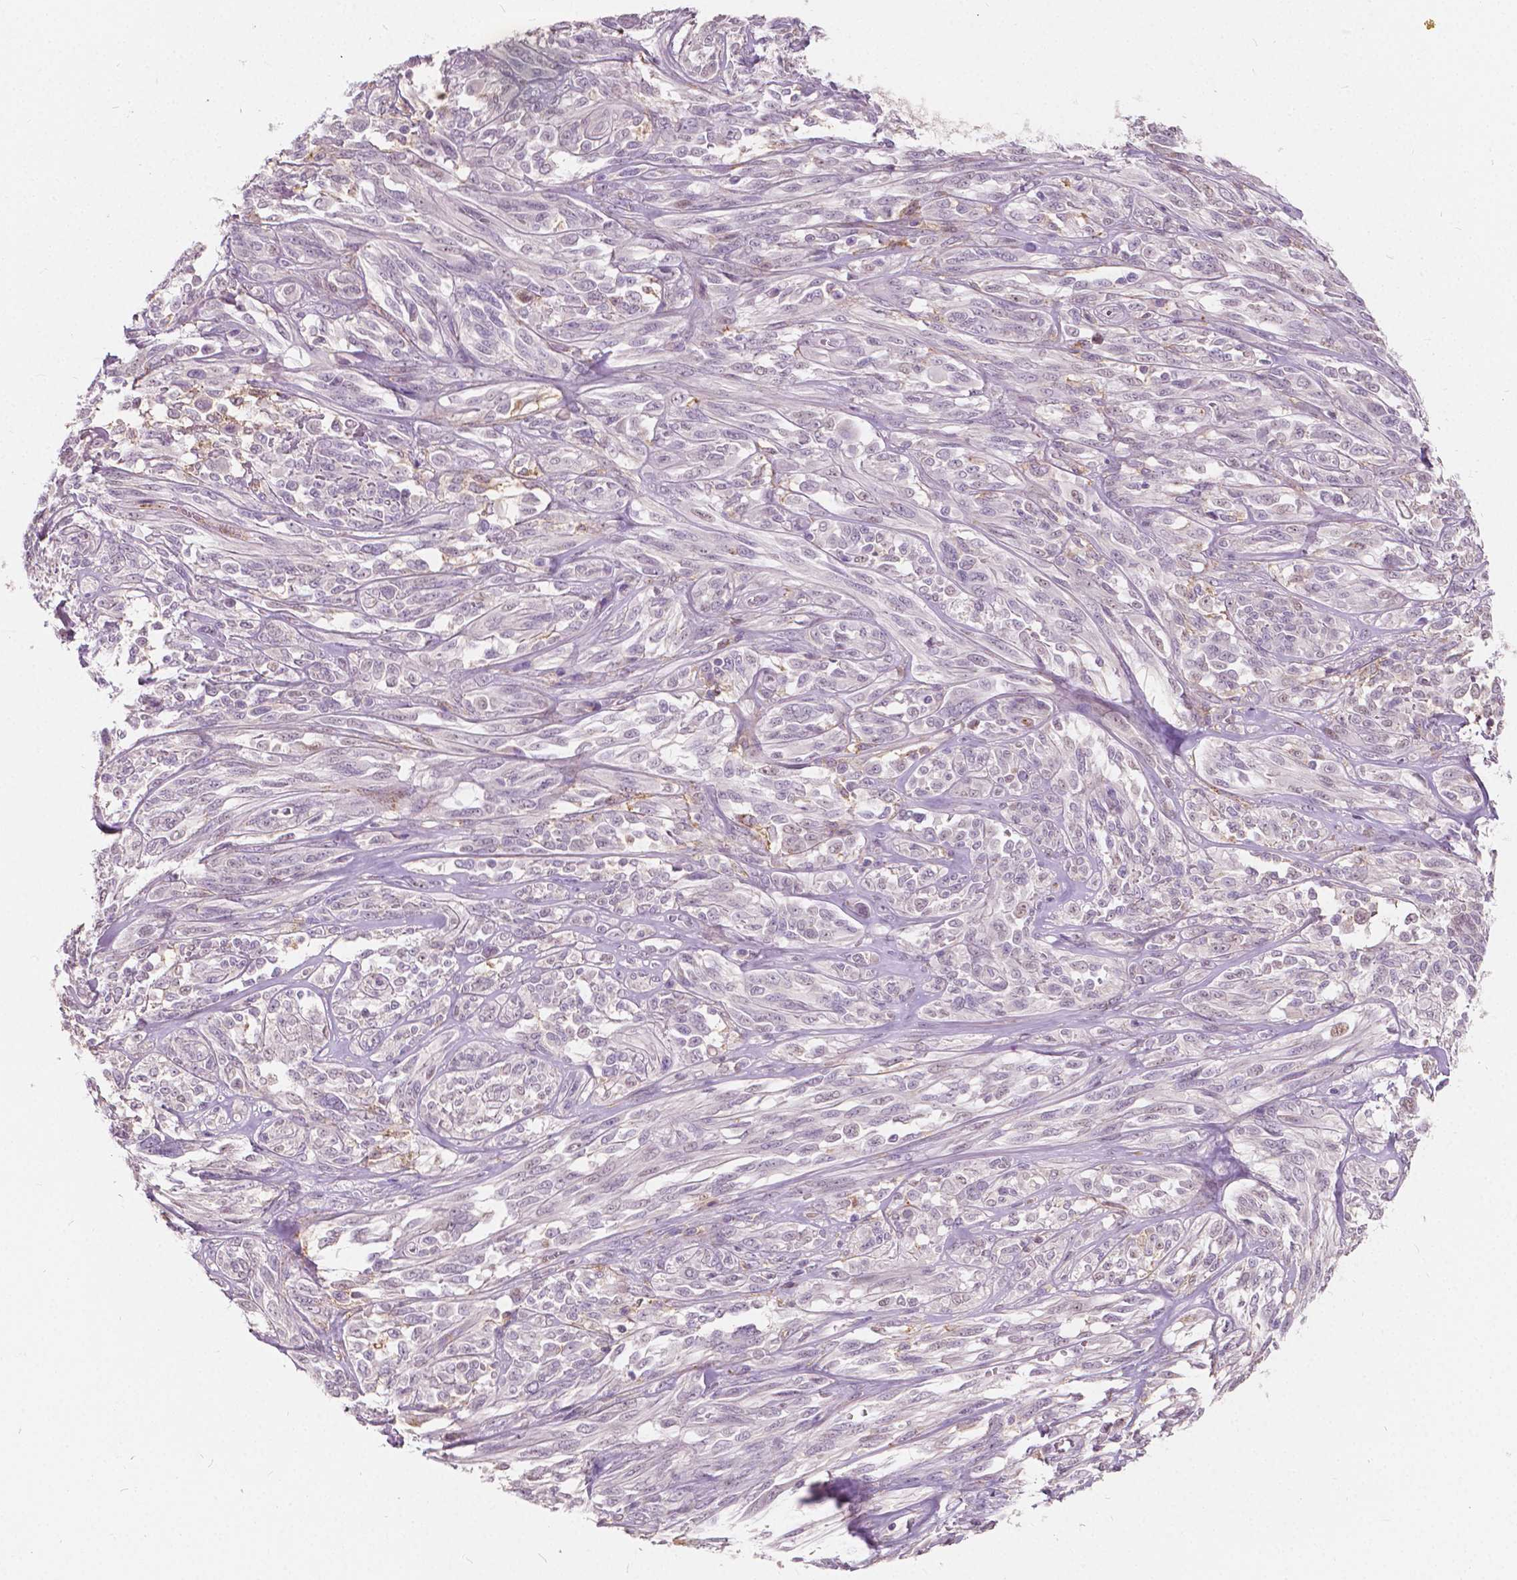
{"staining": {"intensity": "negative", "quantity": "none", "location": "none"}, "tissue": "melanoma", "cell_type": "Tumor cells", "image_type": "cancer", "snomed": [{"axis": "morphology", "description": "Malignant melanoma, NOS"}, {"axis": "topography", "description": "Skin"}], "caption": "DAB (3,3'-diaminobenzidine) immunohistochemical staining of malignant melanoma exhibits no significant staining in tumor cells.", "gene": "DLX6", "patient": {"sex": "female", "age": 91}}